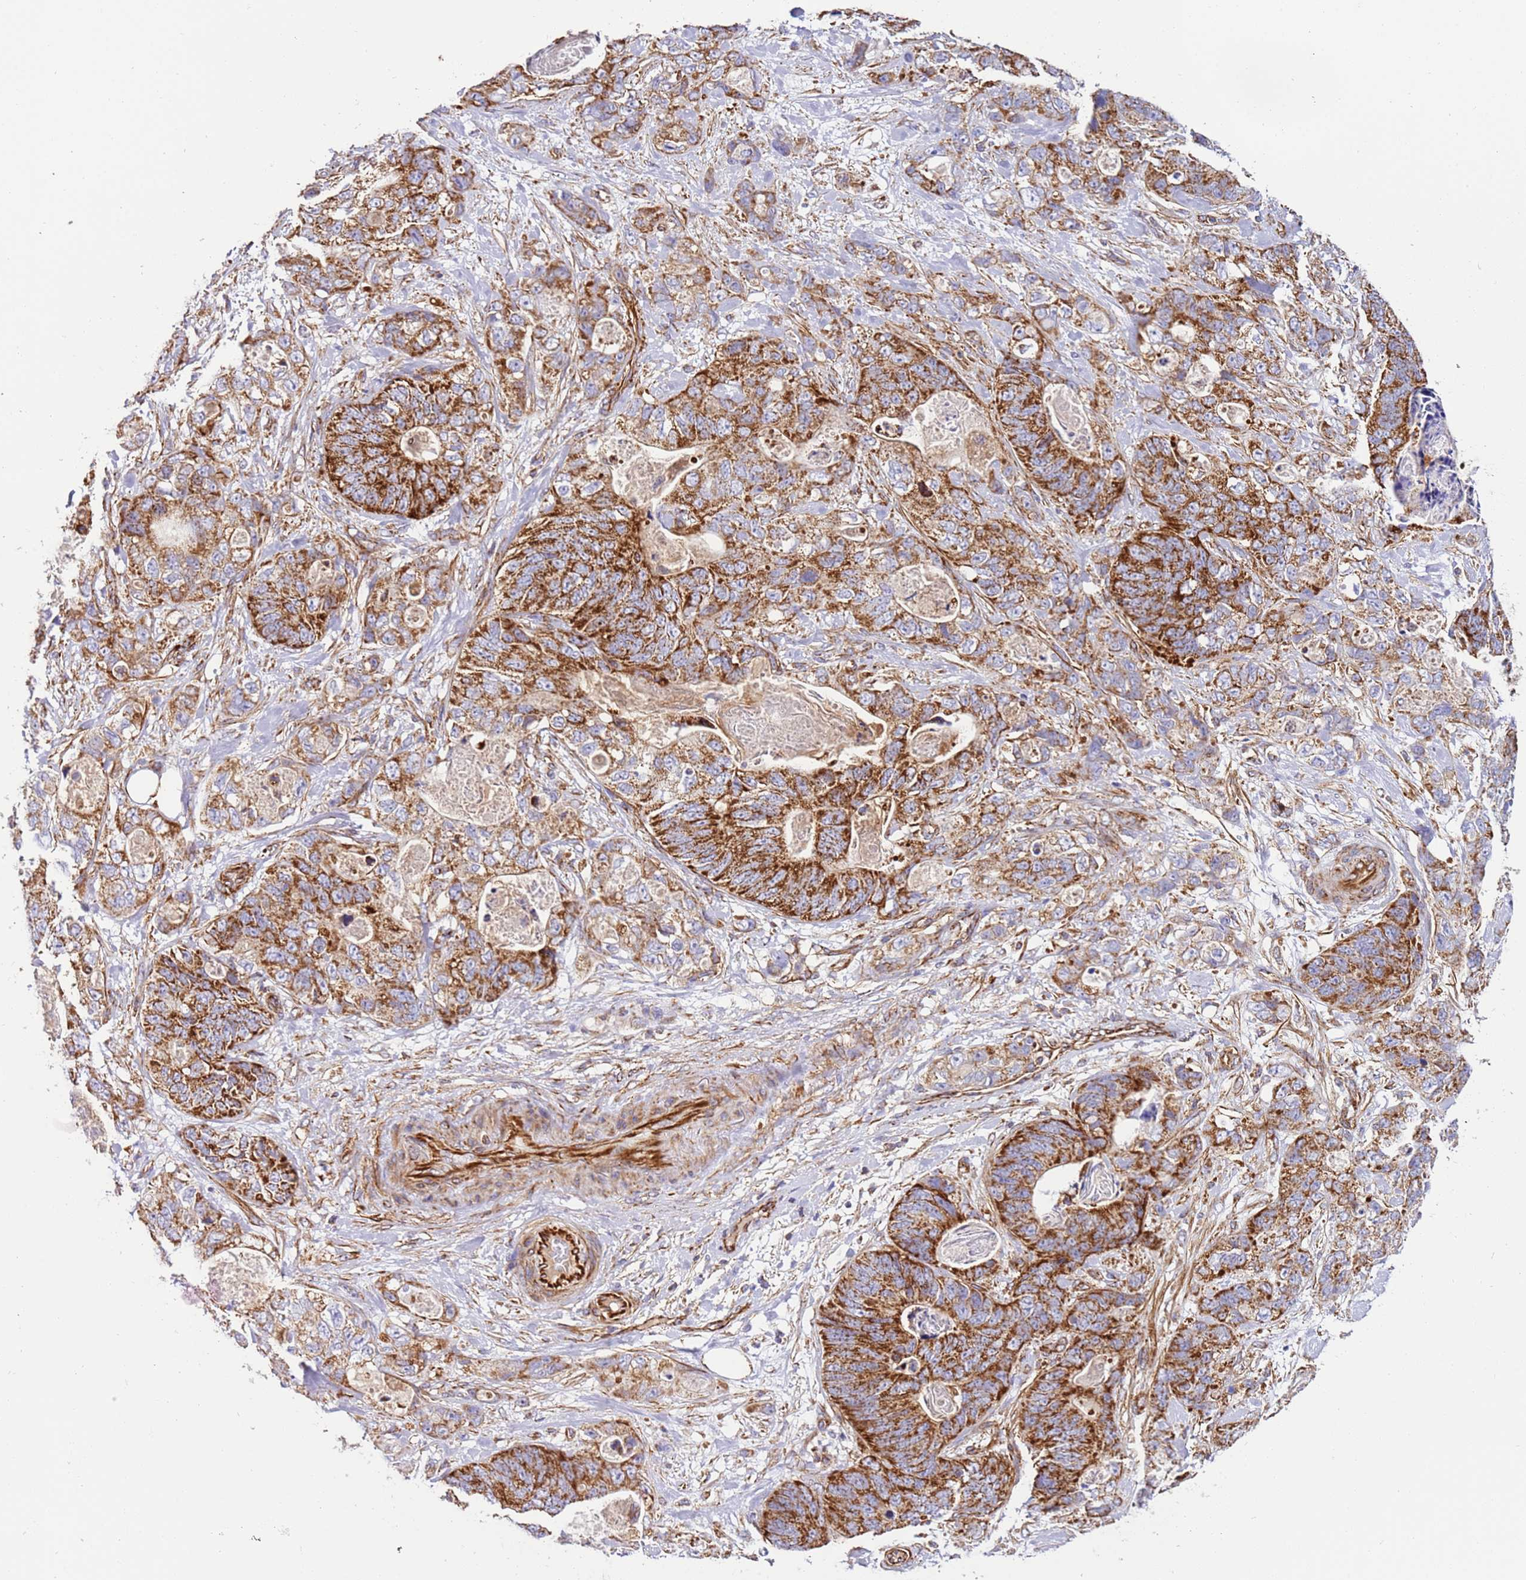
{"staining": {"intensity": "strong", "quantity": ">75%", "location": "cytoplasmic/membranous"}, "tissue": "stomach cancer", "cell_type": "Tumor cells", "image_type": "cancer", "snomed": [{"axis": "morphology", "description": "Normal tissue, NOS"}, {"axis": "morphology", "description": "Adenocarcinoma, NOS"}, {"axis": "topography", "description": "Stomach"}], "caption": "High-power microscopy captured an immunohistochemistry image of stomach adenocarcinoma, revealing strong cytoplasmic/membranous positivity in approximately >75% of tumor cells.", "gene": "MRPL20", "patient": {"sex": "female", "age": 89}}